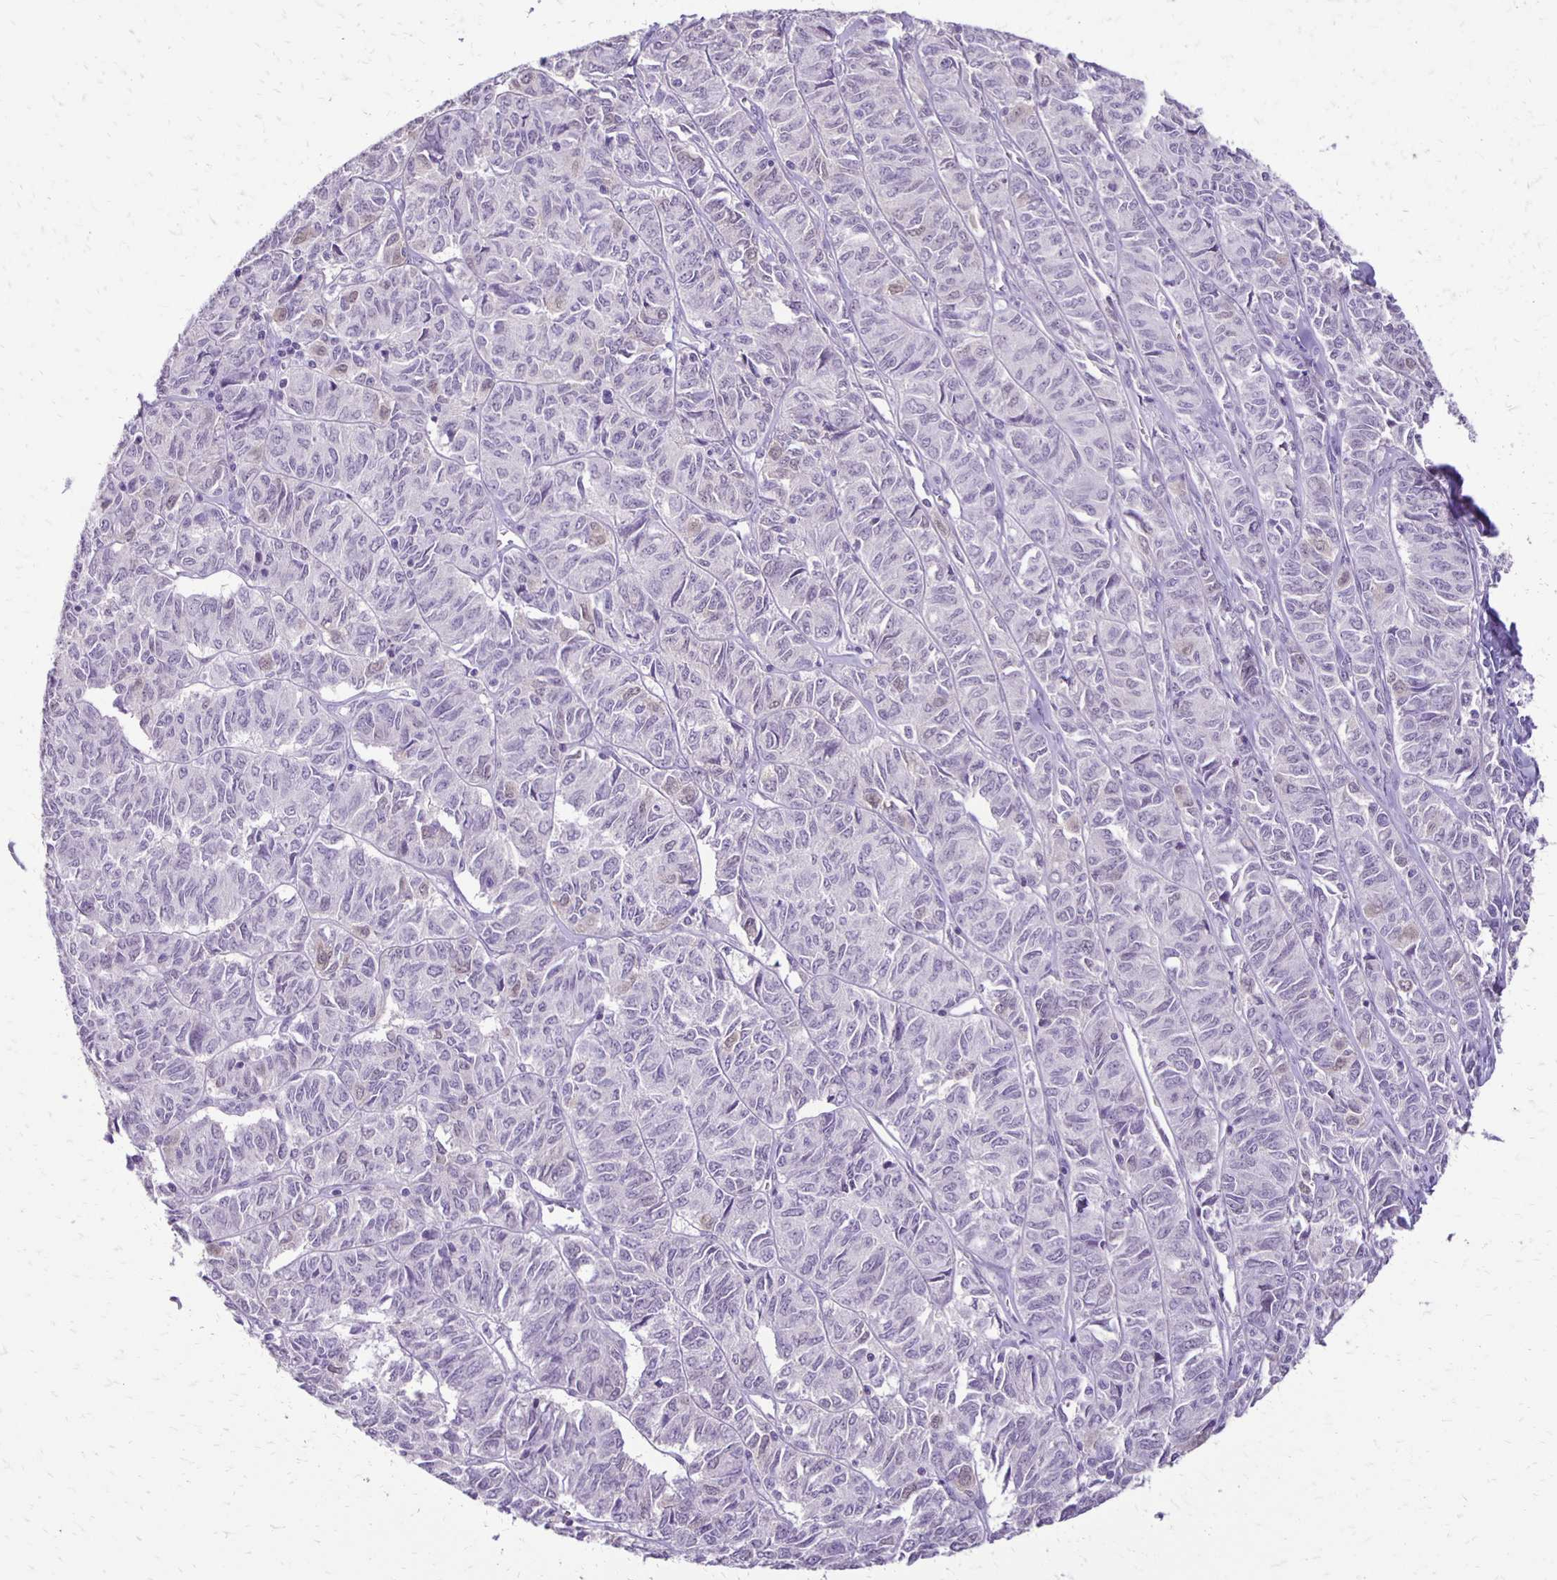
{"staining": {"intensity": "negative", "quantity": "none", "location": "none"}, "tissue": "ovarian cancer", "cell_type": "Tumor cells", "image_type": "cancer", "snomed": [{"axis": "morphology", "description": "Carcinoma, endometroid"}, {"axis": "topography", "description": "Ovary"}], "caption": "Ovarian cancer was stained to show a protein in brown. There is no significant expression in tumor cells.", "gene": "ANKRD45", "patient": {"sex": "female", "age": 80}}